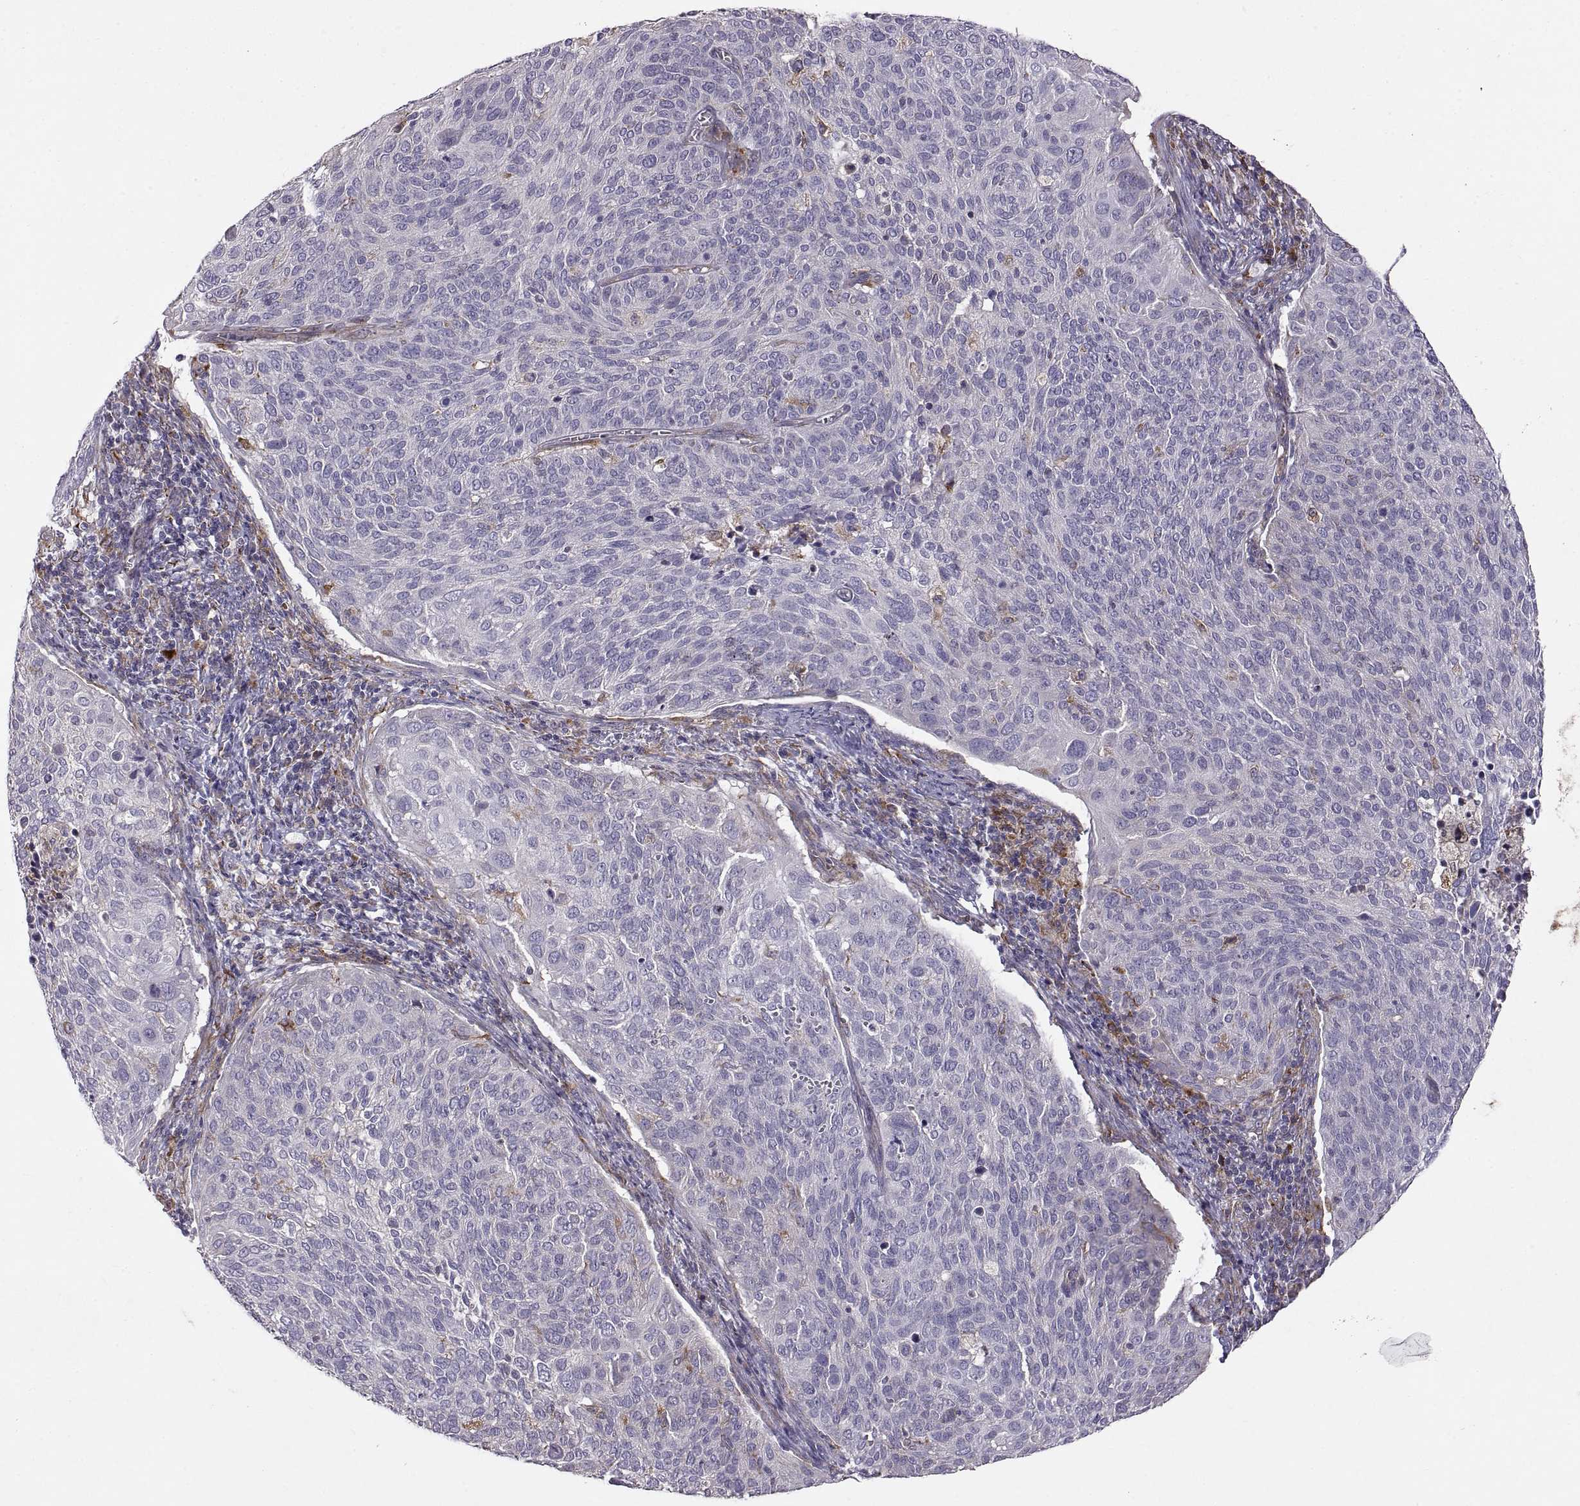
{"staining": {"intensity": "negative", "quantity": "none", "location": "none"}, "tissue": "cervical cancer", "cell_type": "Tumor cells", "image_type": "cancer", "snomed": [{"axis": "morphology", "description": "Squamous cell carcinoma, NOS"}, {"axis": "topography", "description": "Cervix"}], "caption": "This image is of cervical cancer (squamous cell carcinoma) stained with immunohistochemistry to label a protein in brown with the nuclei are counter-stained blue. There is no positivity in tumor cells.", "gene": "PLEKHB2", "patient": {"sex": "female", "age": 39}}